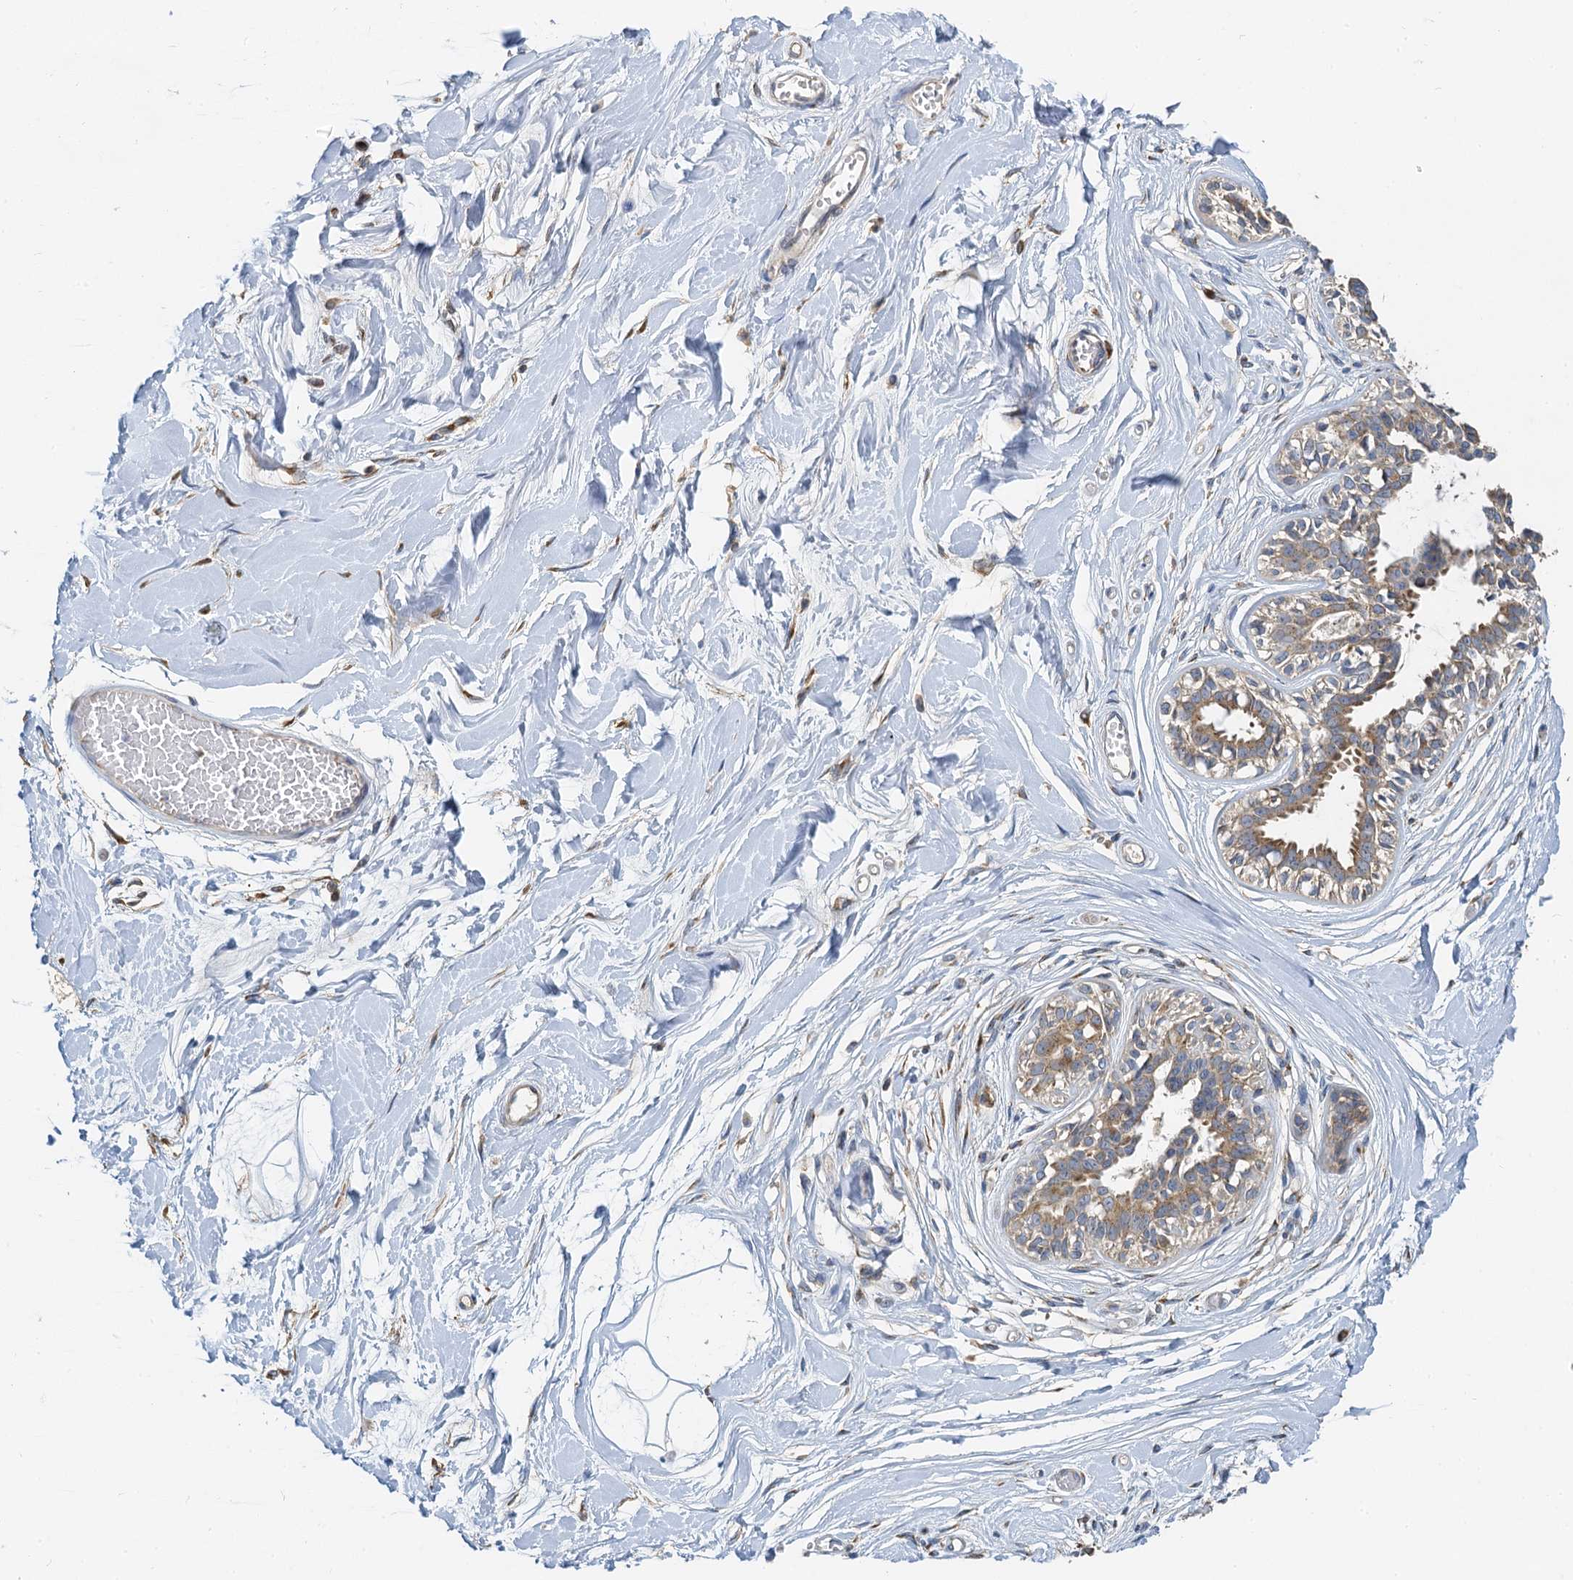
{"staining": {"intensity": "negative", "quantity": "none", "location": "none"}, "tissue": "breast", "cell_type": "Adipocytes", "image_type": "normal", "snomed": [{"axis": "morphology", "description": "Normal tissue, NOS"}, {"axis": "topography", "description": "Breast"}], "caption": "This is an immunohistochemistry histopathology image of normal breast. There is no staining in adipocytes.", "gene": "NKAPD1", "patient": {"sex": "female", "age": 45}}